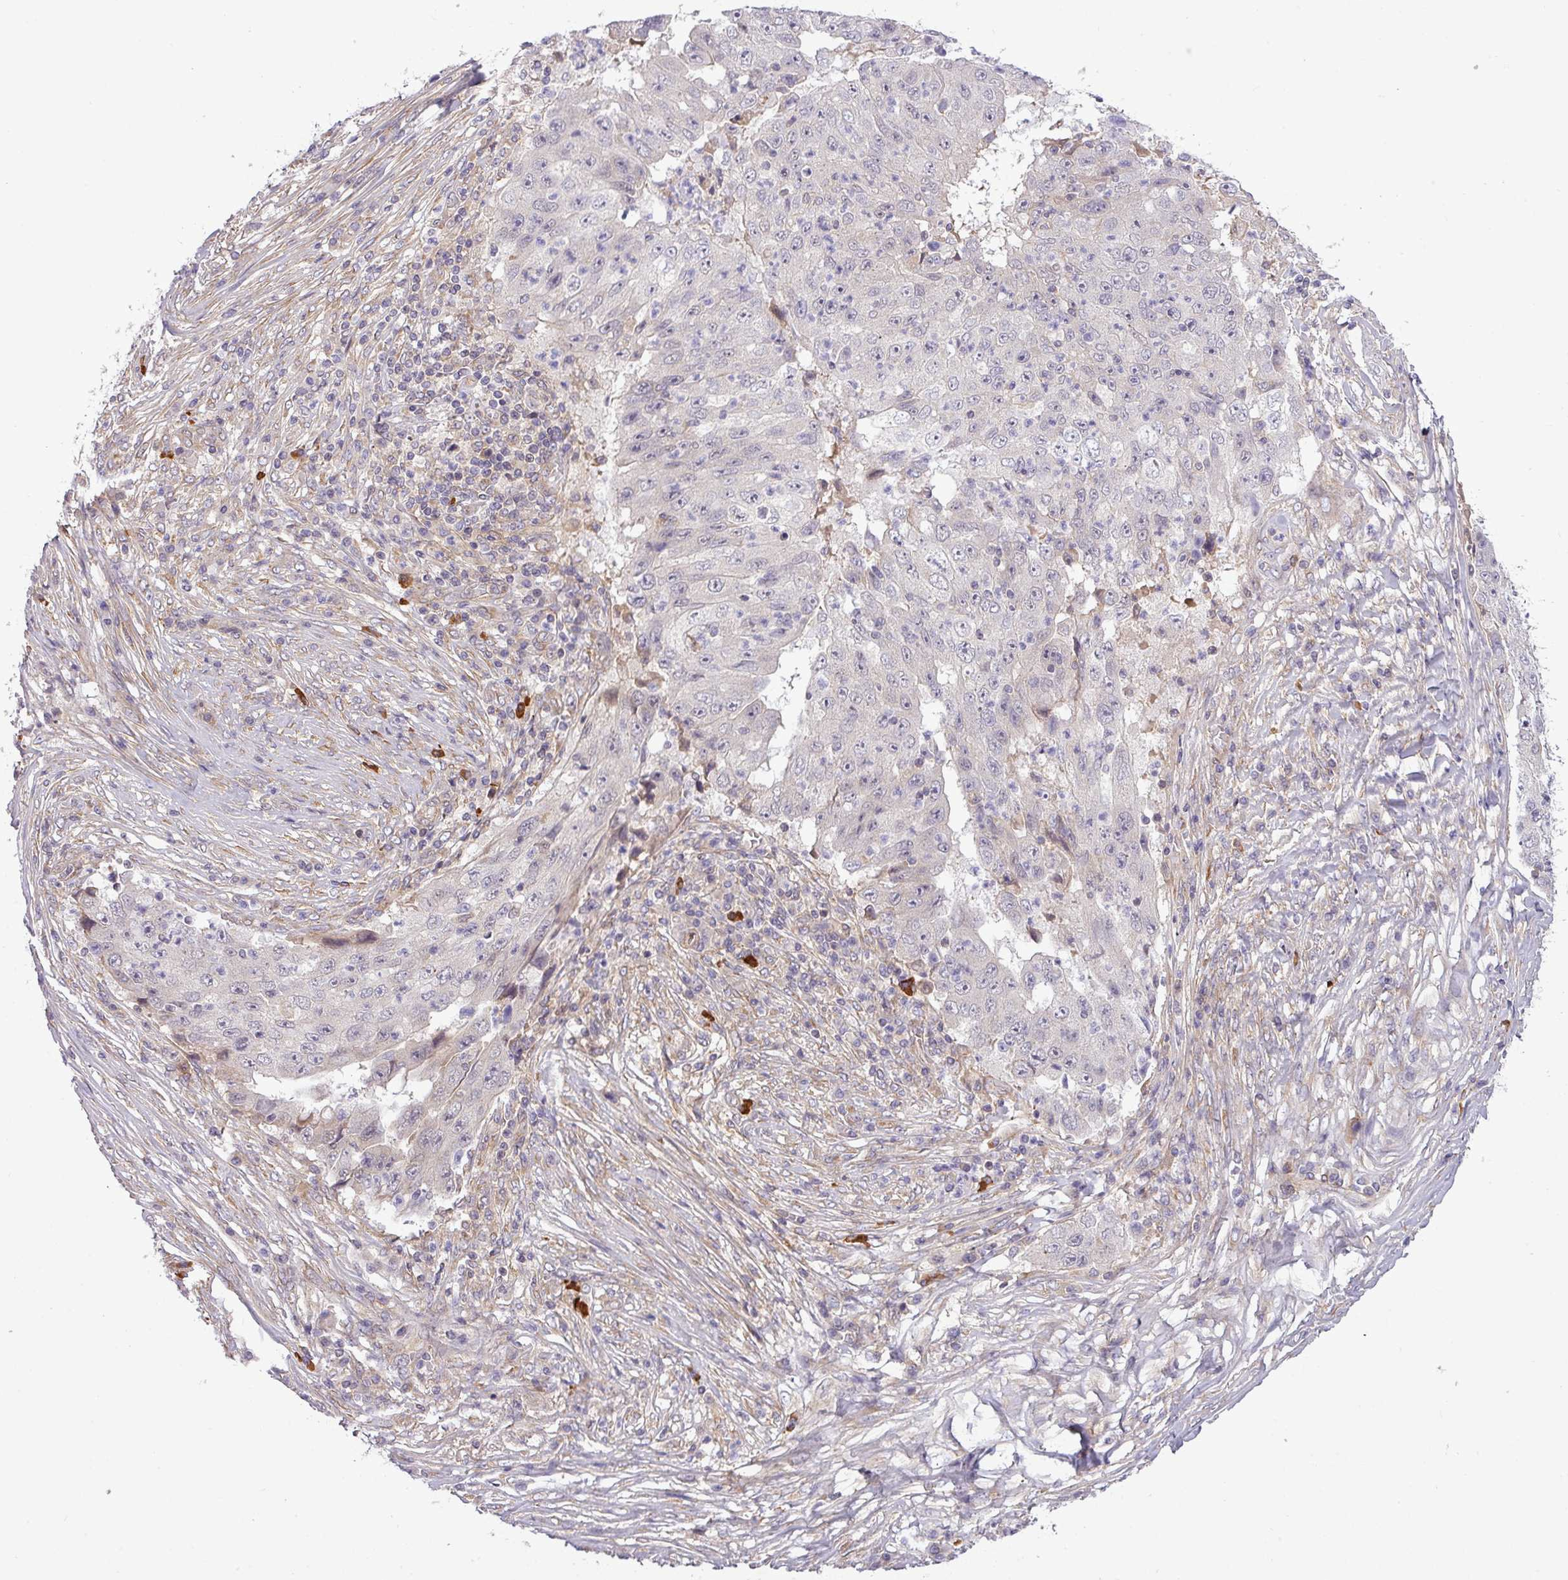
{"staining": {"intensity": "negative", "quantity": "none", "location": "none"}, "tissue": "lung cancer", "cell_type": "Tumor cells", "image_type": "cancer", "snomed": [{"axis": "morphology", "description": "Squamous cell carcinoma, NOS"}, {"axis": "topography", "description": "Lung"}], "caption": "This photomicrograph is of lung cancer stained with IHC to label a protein in brown with the nuclei are counter-stained blue. There is no staining in tumor cells.", "gene": "FAM222B", "patient": {"sex": "male", "age": 64}}